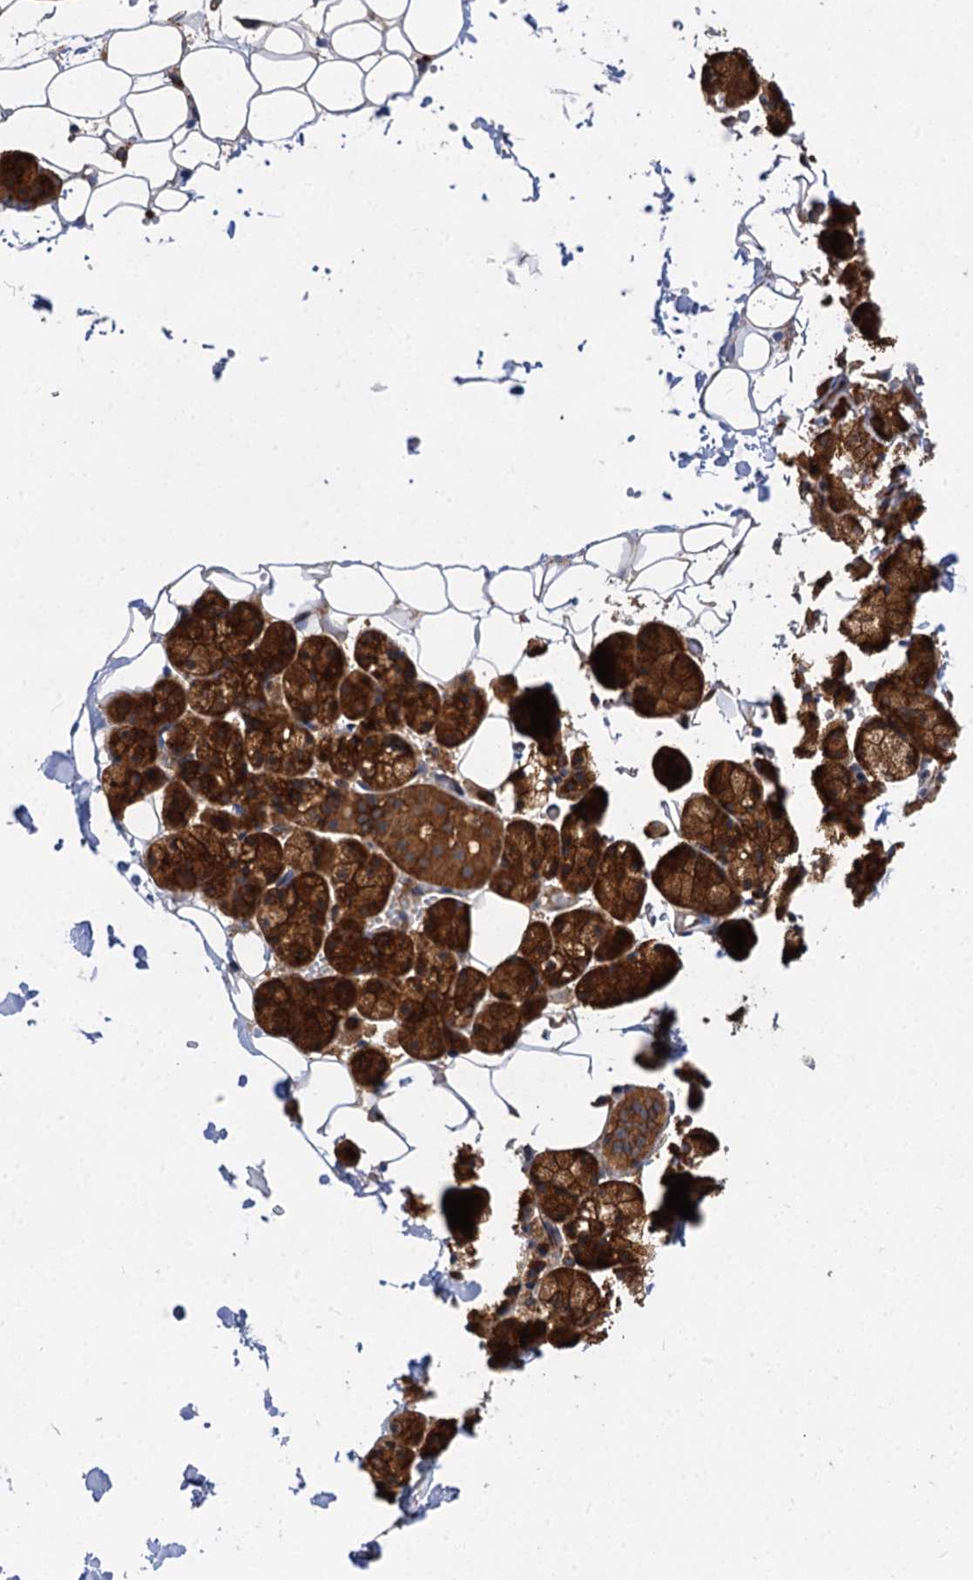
{"staining": {"intensity": "strong", "quantity": ">75%", "location": "cytoplasmic/membranous"}, "tissue": "salivary gland", "cell_type": "Glandular cells", "image_type": "normal", "snomed": [{"axis": "morphology", "description": "Normal tissue, NOS"}, {"axis": "topography", "description": "Salivary gland"}], "caption": "Human salivary gland stained with a brown dye displays strong cytoplasmic/membranous positive expression in about >75% of glandular cells.", "gene": "PACS1", "patient": {"sex": "female", "age": 33}}